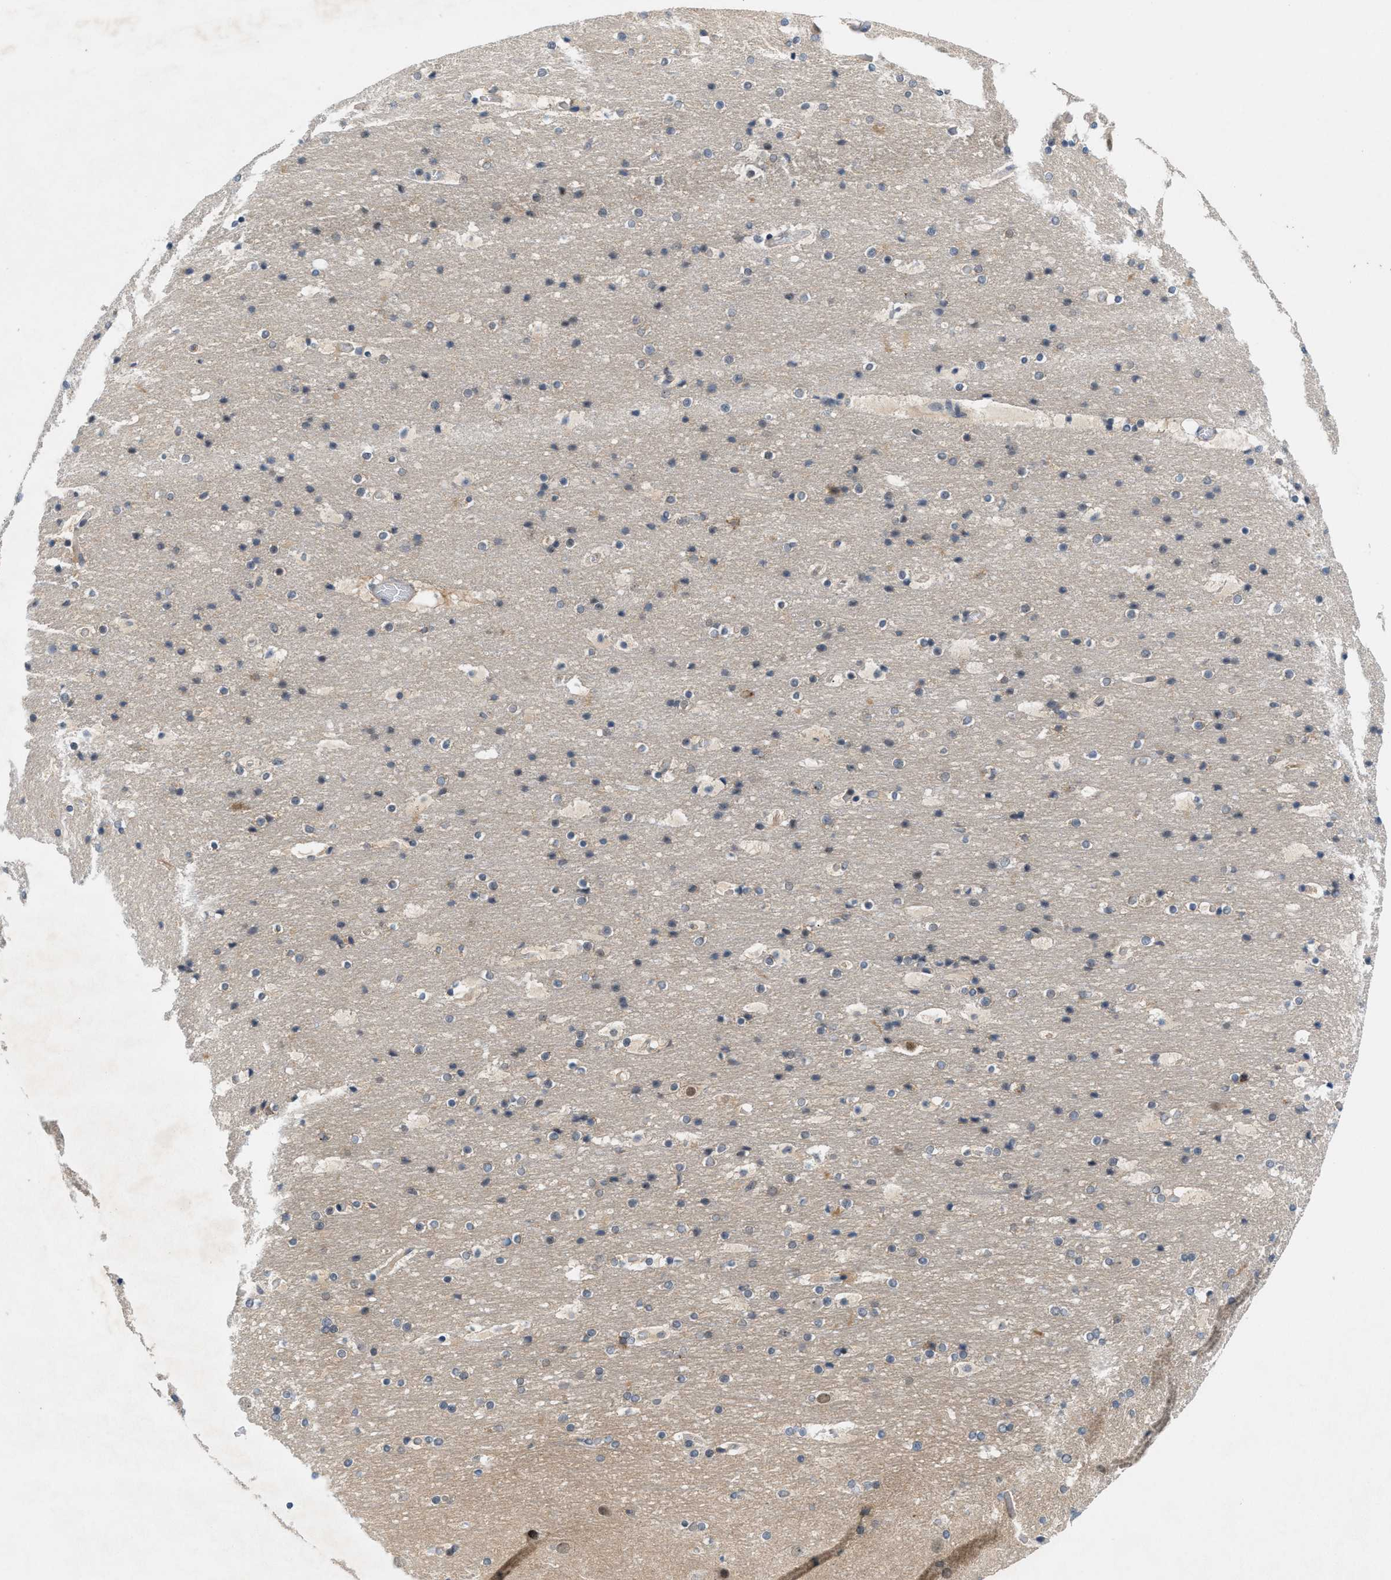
{"staining": {"intensity": "negative", "quantity": "none", "location": "none"}, "tissue": "cerebral cortex", "cell_type": "Endothelial cells", "image_type": "normal", "snomed": [{"axis": "morphology", "description": "Normal tissue, NOS"}, {"axis": "topography", "description": "Cerebral cortex"}], "caption": "The photomicrograph reveals no significant expression in endothelial cells of cerebral cortex.", "gene": "WIPI2", "patient": {"sex": "male", "age": 57}}